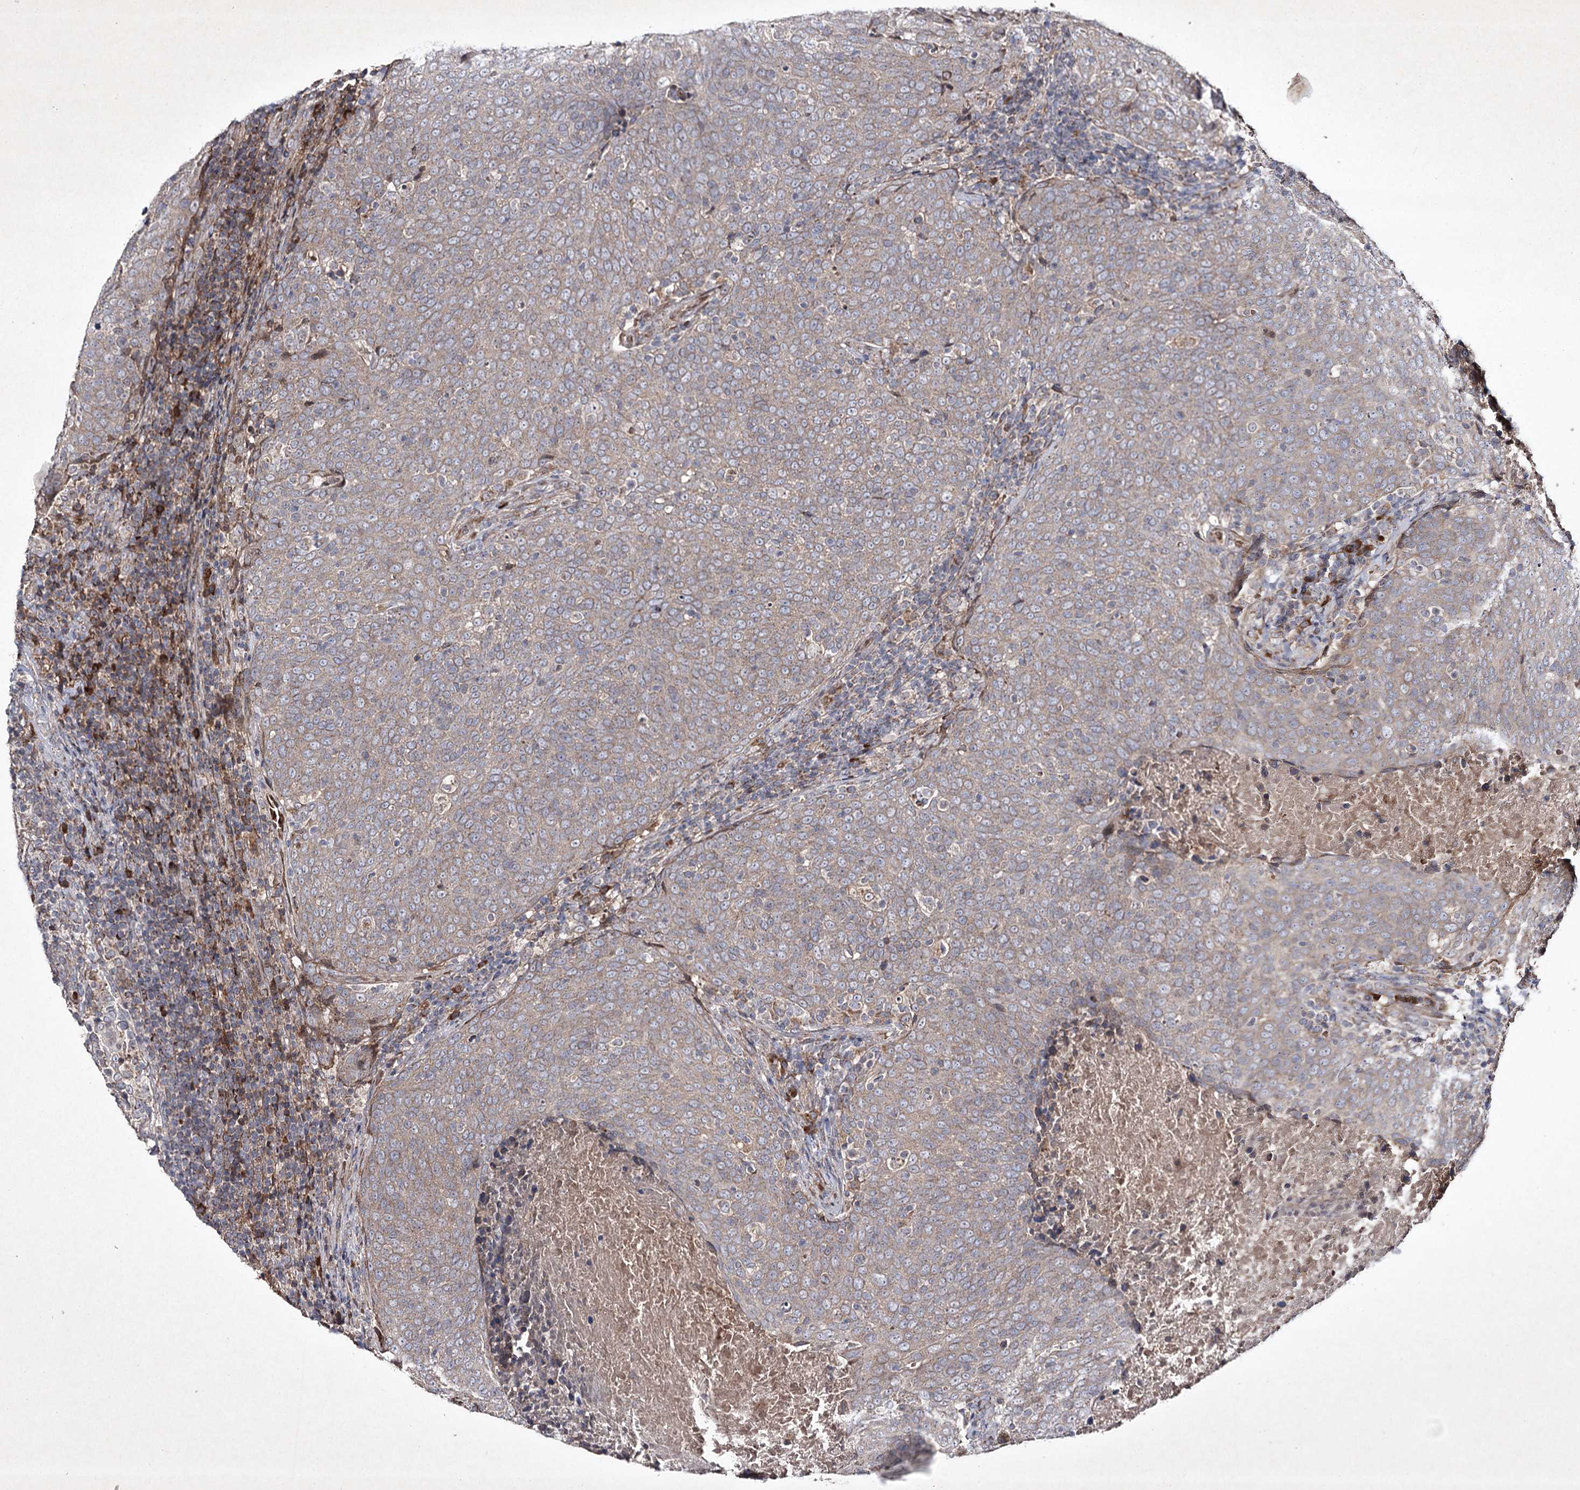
{"staining": {"intensity": "weak", "quantity": "<25%", "location": "cytoplasmic/membranous"}, "tissue": "head and neck cancer", "cell_type": "Tumor cells", "image_type": "cancer", "snomed": [{"axis": "morphology", "description": "Squamous cell carcinoma, NOS"}, {"axis": "morphology", "description": "Squamous cell carcinoma, metastatic, NOS"}, {"axis": "topography", "description": "Lymph node"}, {"axis": "topography", "description": "Head-Neck"}], "caption": "Tumor cells show no significant protein positivity in head and neck cancer.", "gene": "ALG9", "patient": {"sex": "male", "age": 62}}